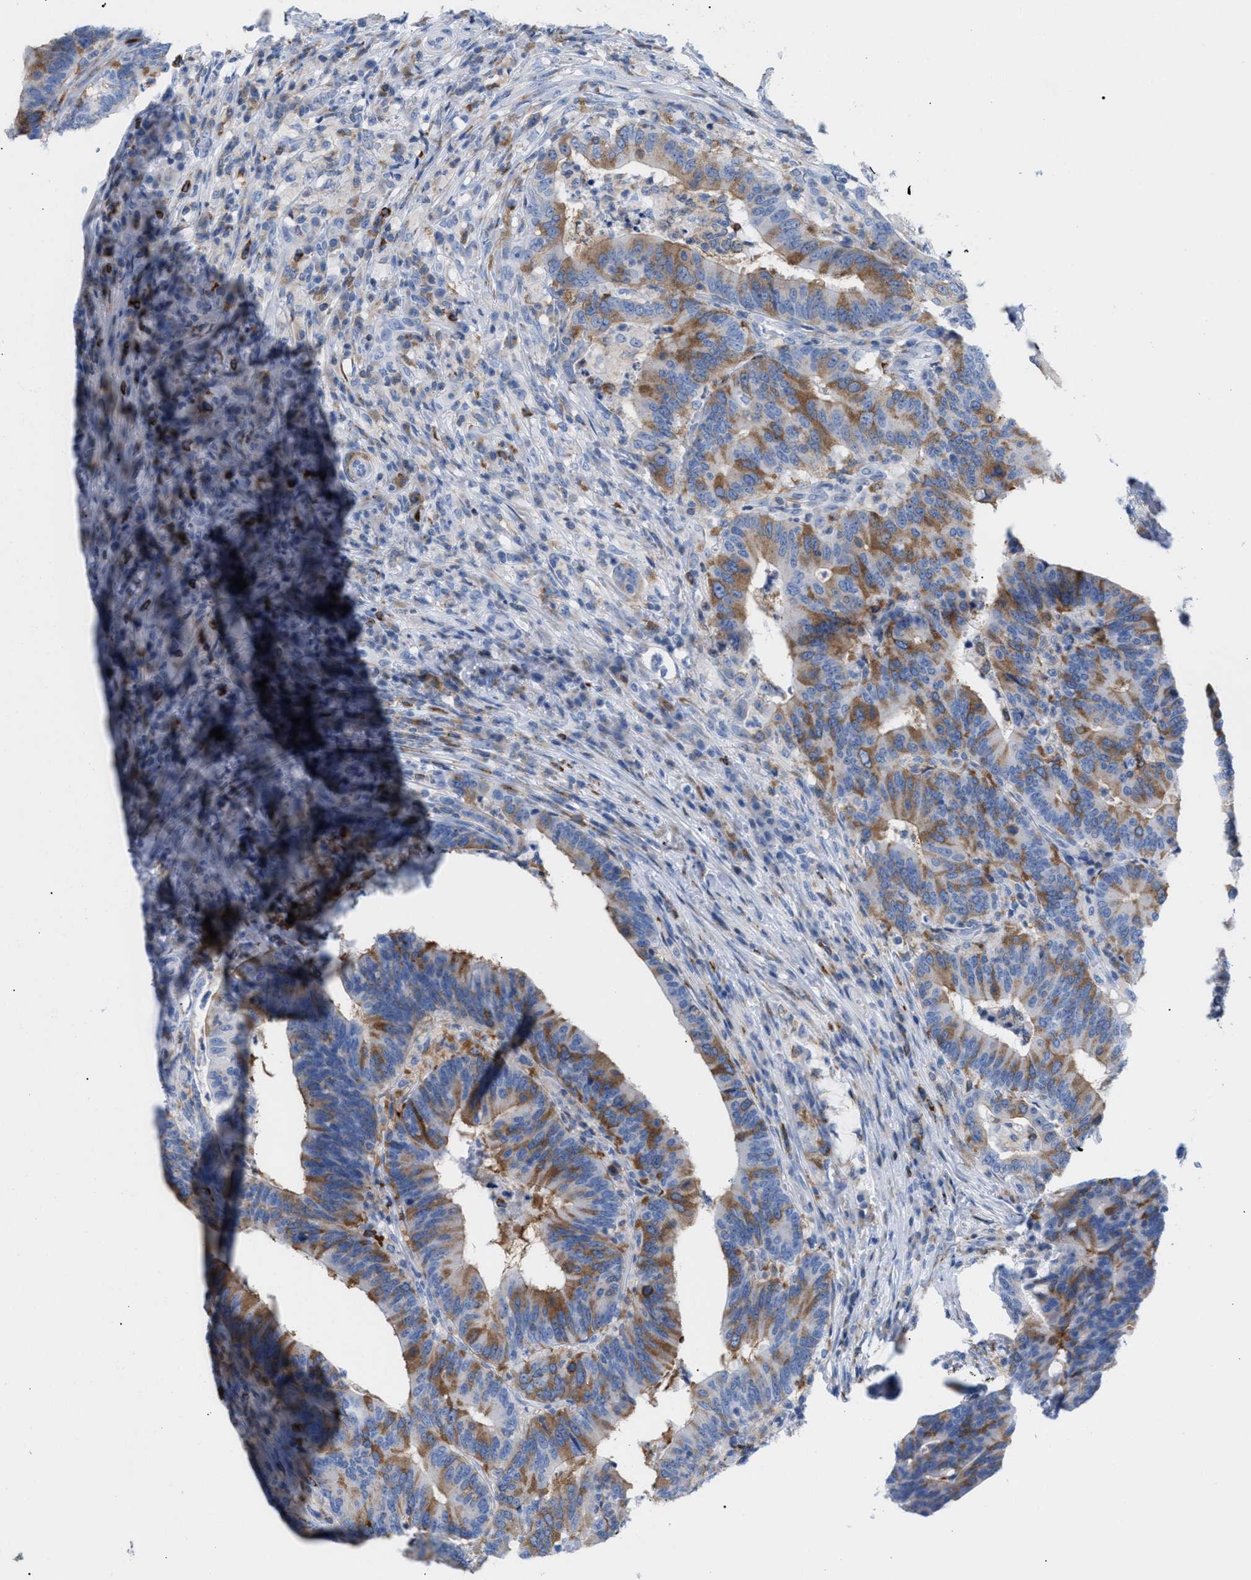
{"staining": {"intensity": "moderate", "quantity": "25%-75%", "location": "cytoplasmic/membranous"}, "tissue": "colorectal cancer", "cell_type": "Tumor cells", "image_type": "cancer", "snomed": [{"axis": "morphology", "description": "Adenocarcinoma, NOS"}, {"axis": "topography", "description": "Colon"}], "caption": "Moderate cytoplasmic/membranous positivity for a protein is seen in about 25%-75% of tumor cells of colorectal cancer (adenocarcinoma) using immunohistochemistry (IHC).", "gene": "TACC3", "patient": {"sex": "female", "age": 66}}